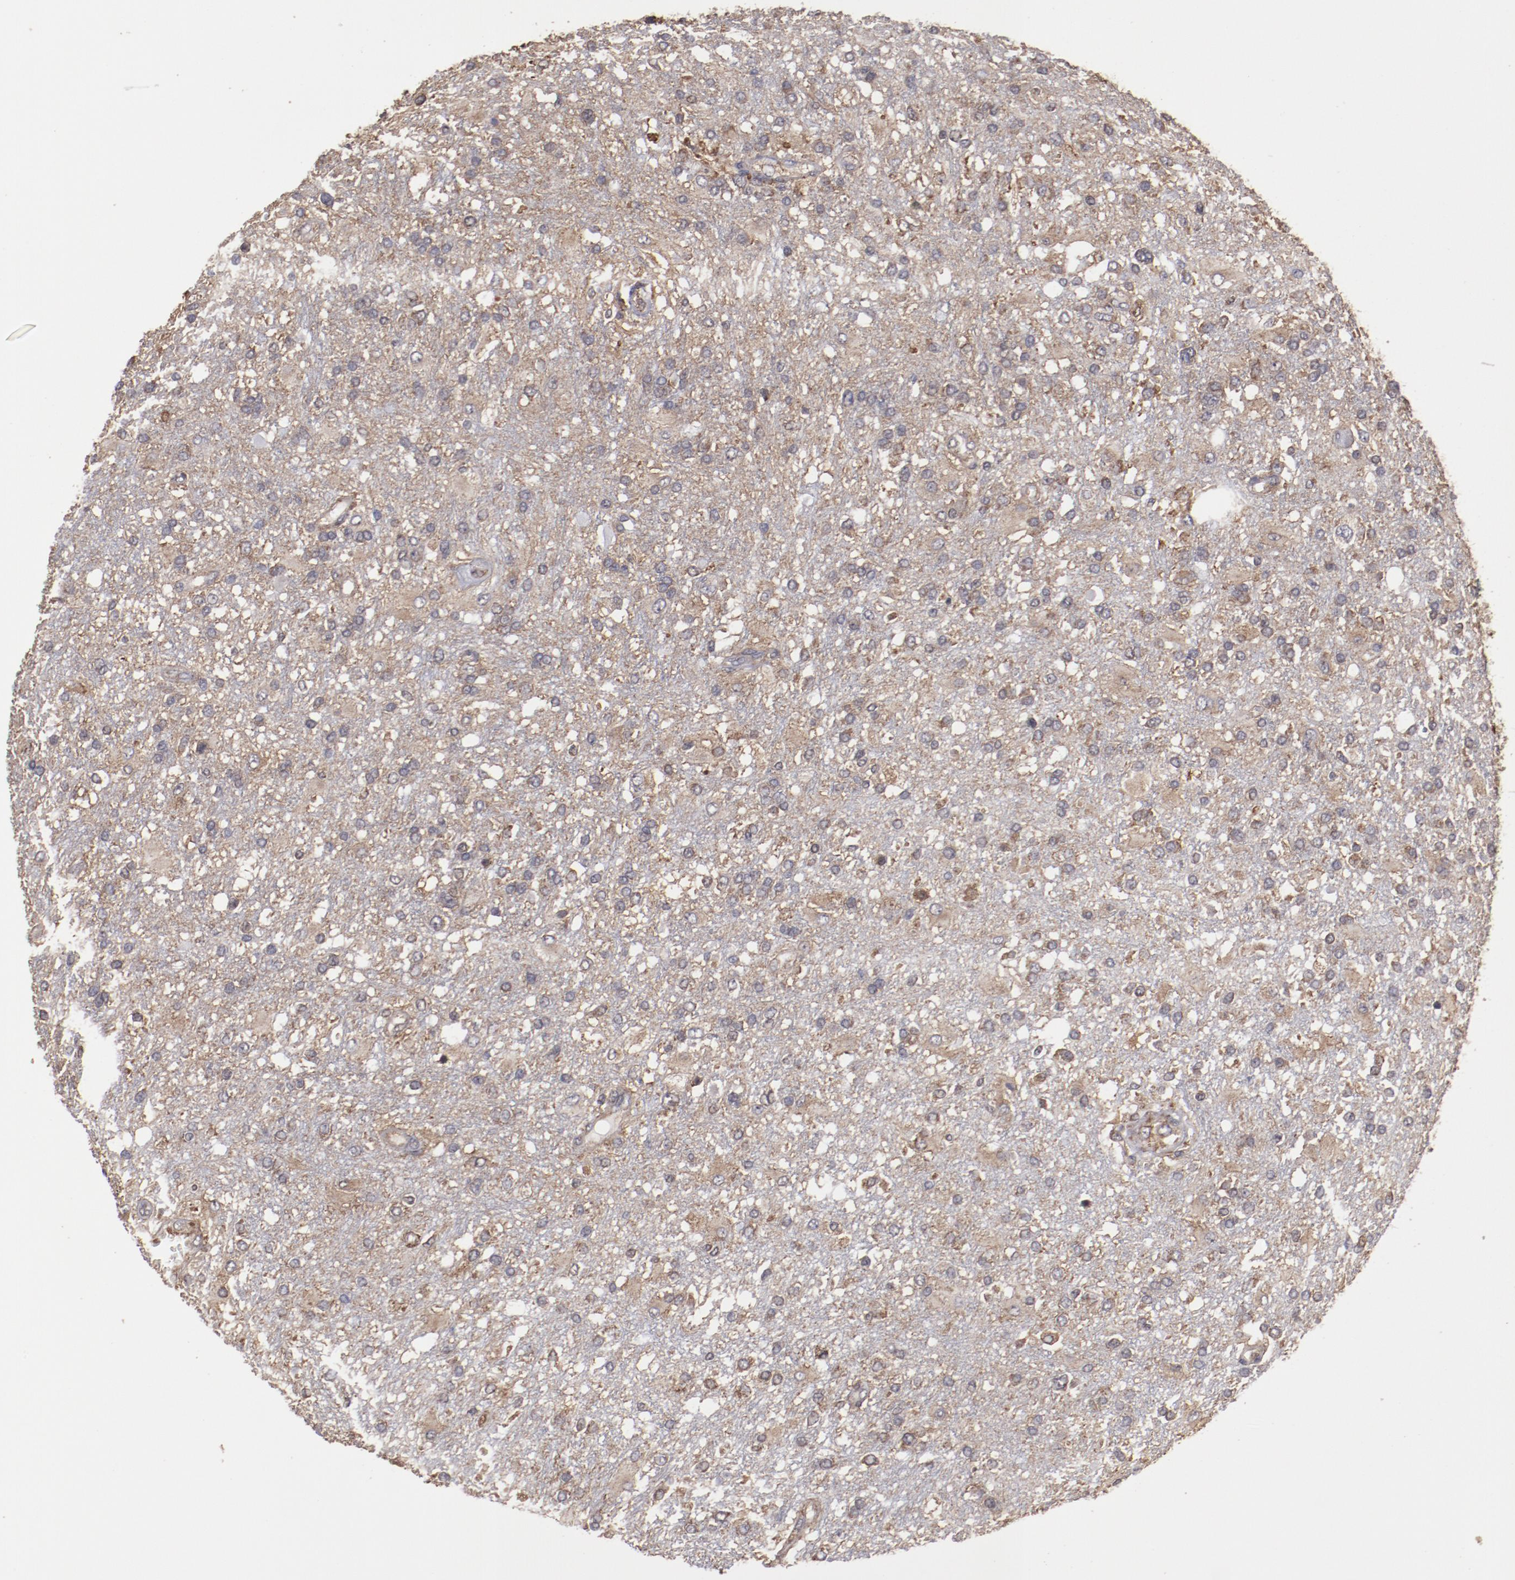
{"staining": {"intensity": "moderate", "quantity": "25%-75%", "location": "cytoplasmic/membranous"}, "tissue": "glioma", "cell_type": "Tumor cells", "image_type": "cancer", "snomed": [{"axis": "morphology", "description": "Glioma, malignant, High grade"}, {"axis": "topography", "description": "Cerebral cortex"}], "caption": "IHC photomicrograph of neoplastic tissue: glioma stained using IHC demonstrates medium levels of moderate protein expression localized specifically in the cytoplasmic/membranous of tumor cells, appearing as a cytoplasmic/membranous brown color.", "gene": "RPS4Y1", "patient": {"sex": "male", "age": 79}}